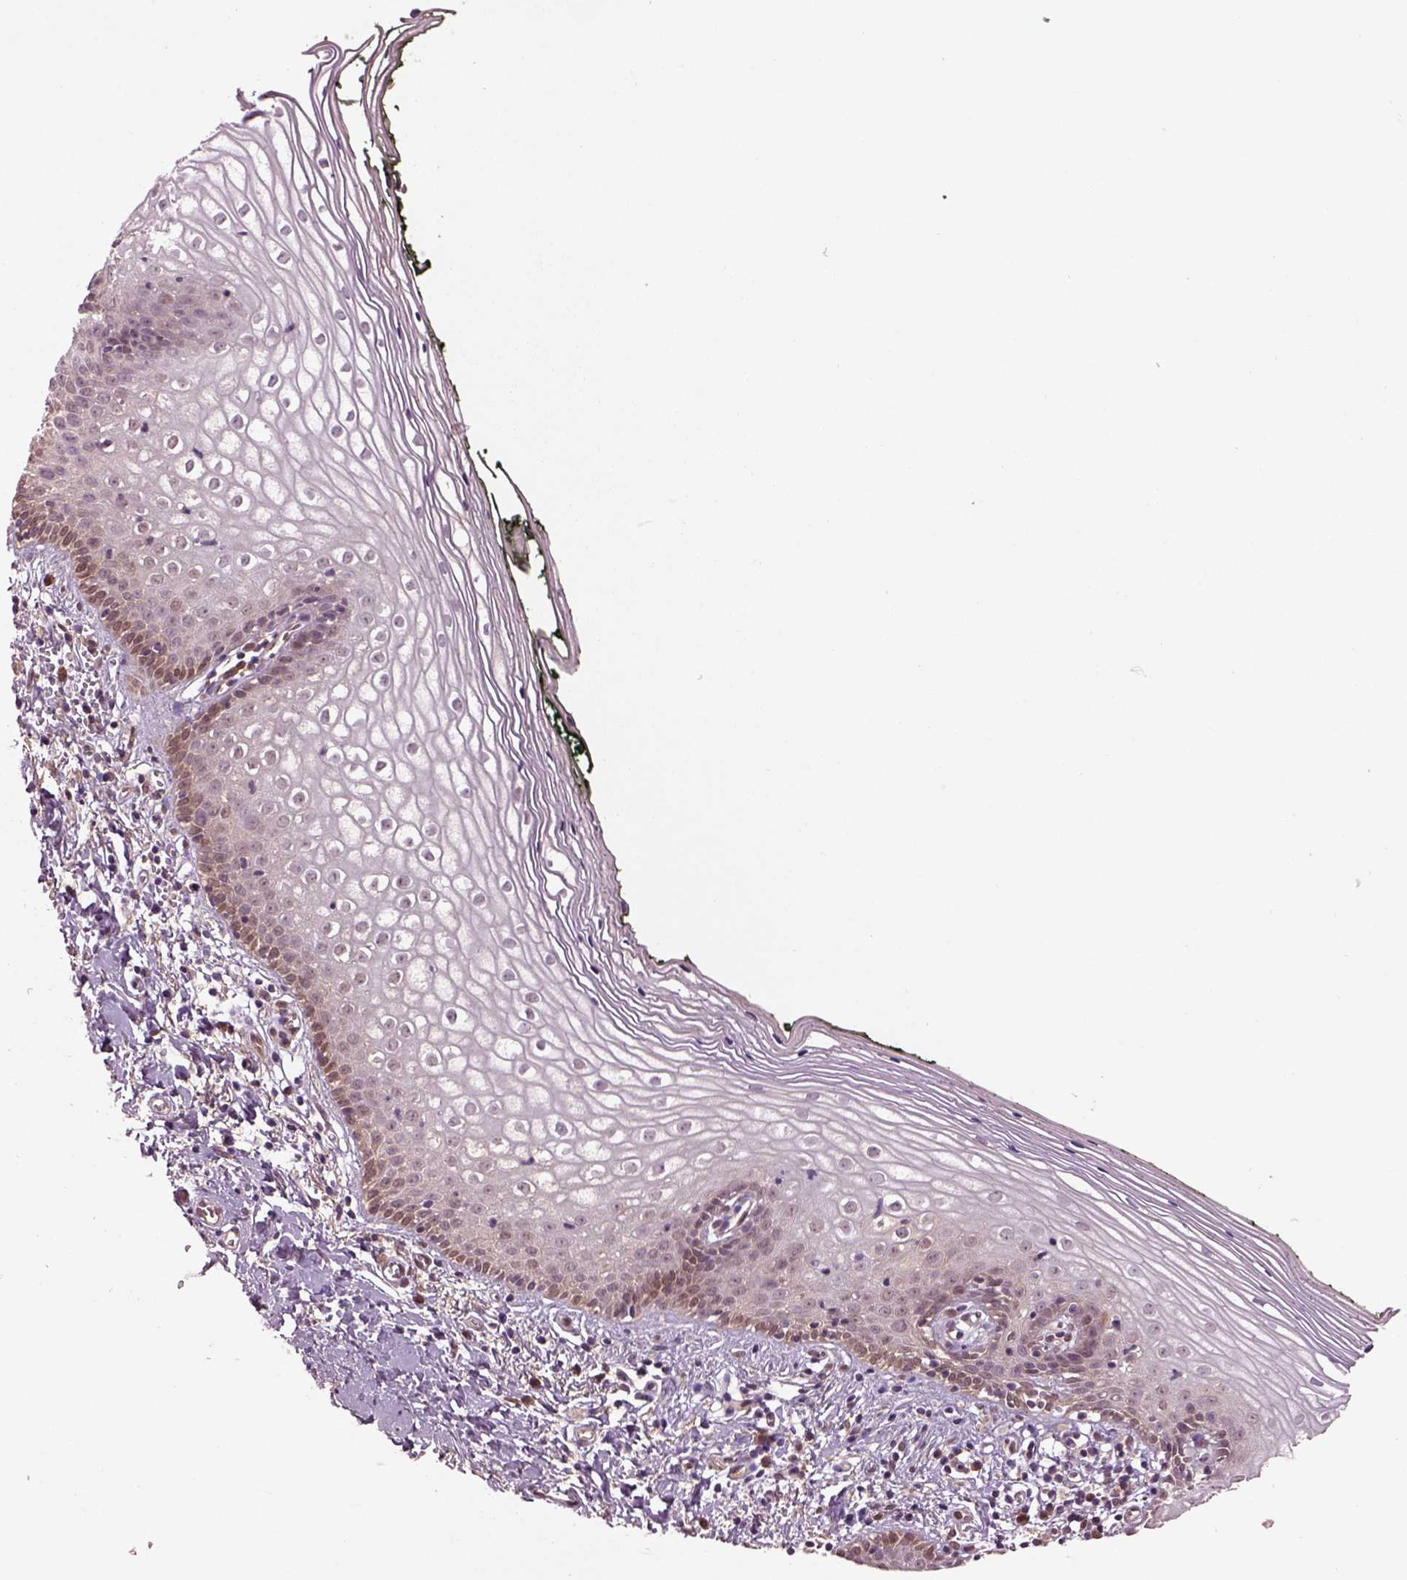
{"staining": {"intensity": "weak", "quantity": "<25%", "location": "cytoplasmic/membranous"}, "tissue": "vagina", "cell_type": "Squamous epithelial cells", "image_type": "normal", "snomed": [{"axis": "morphology", "description": "Normal tissue, NOS"}, {"axis": "topography", "description": "Vagina"}], "caption": "The photomicrograph shows no staining of squamous epithelial cells in unremarkable vagina. (DAB immunohistochemistry visualized using brightfield microscopy, high magnification).", "gene": "MDP1", "patient": {"sex": "female", "age": 47}}